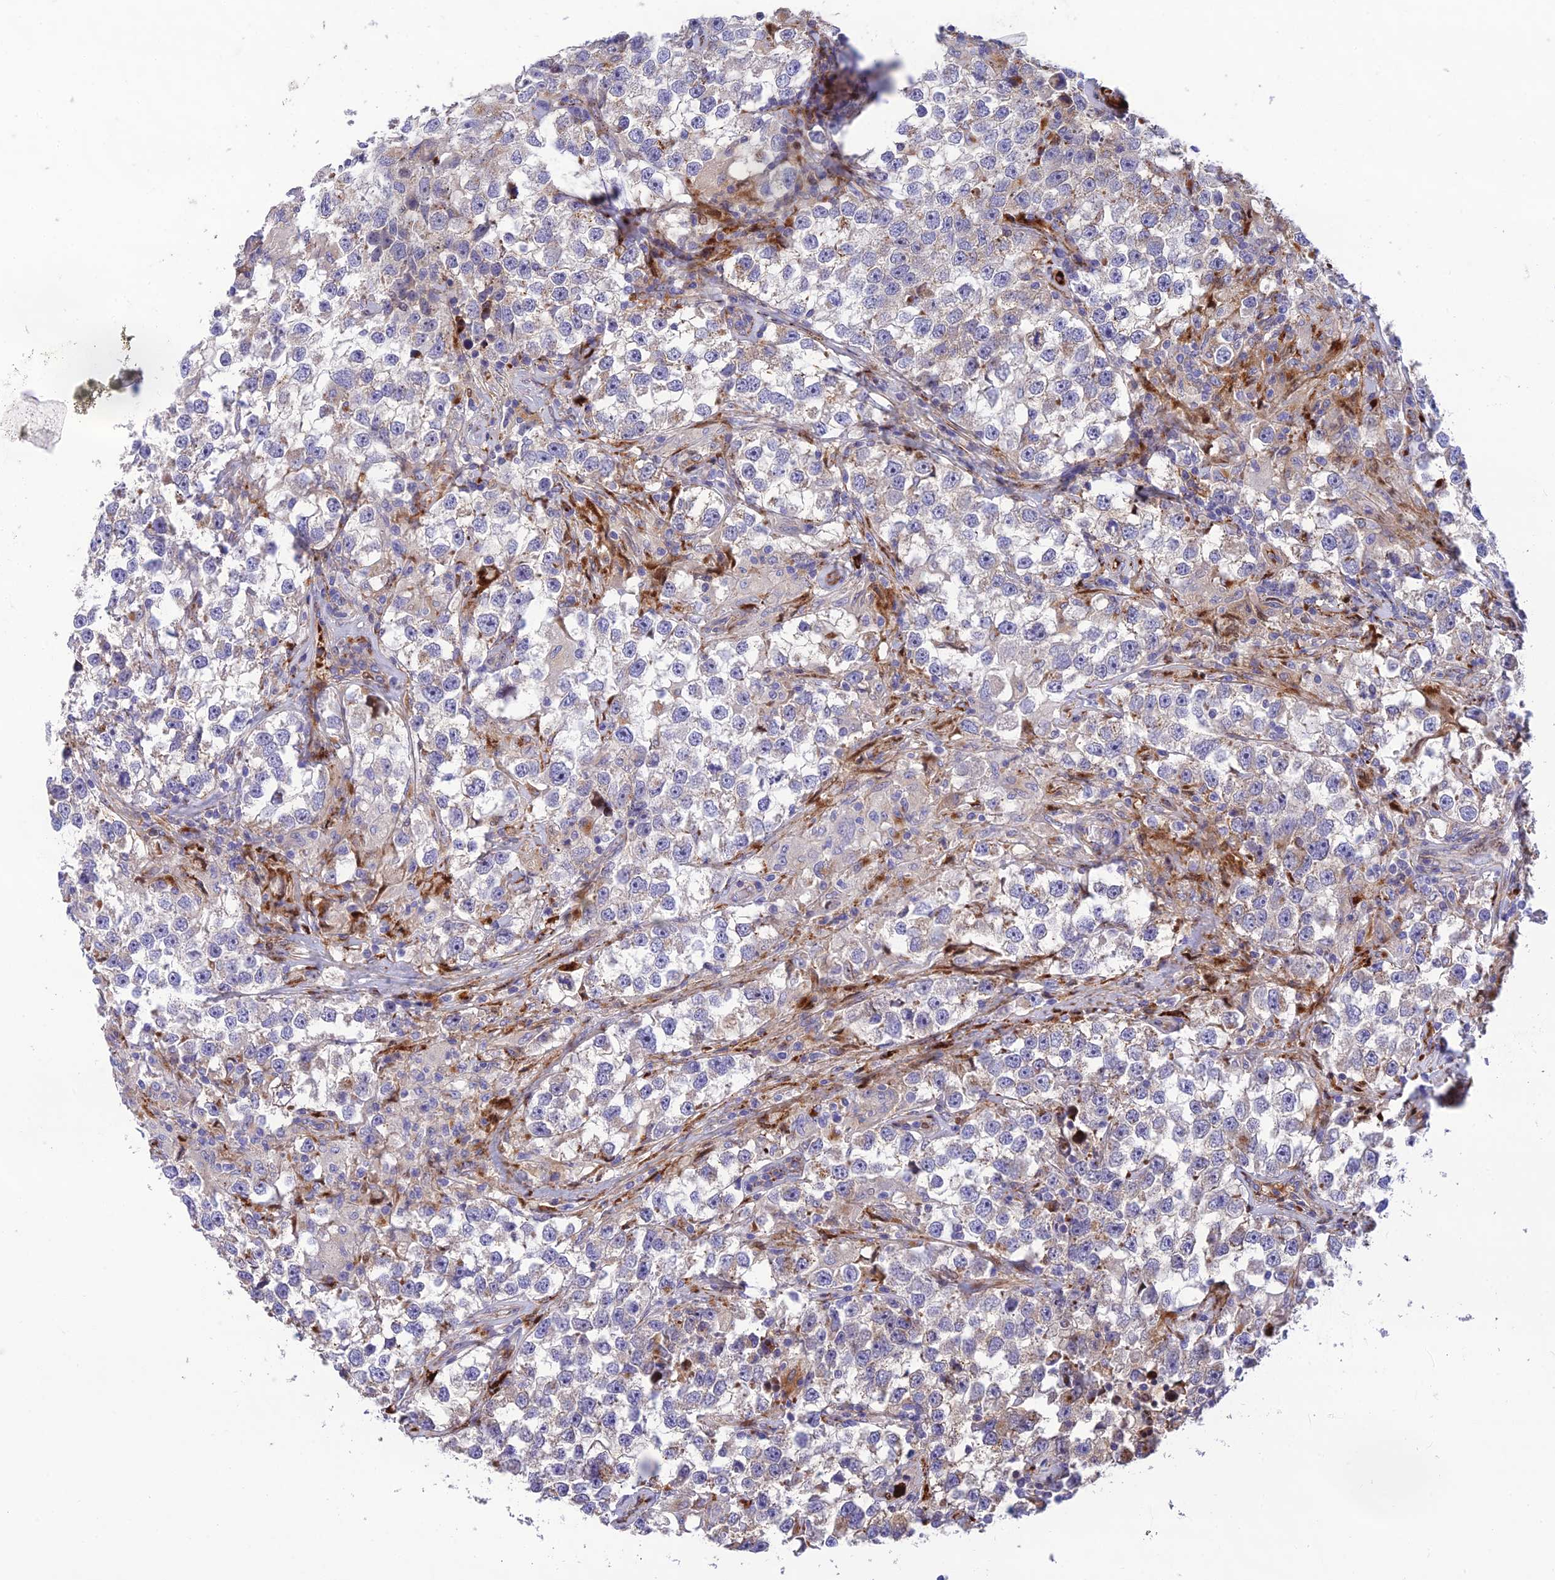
{"staining": {"intensity": "negative", "quantity": "none", "location": "none"}, "tissue": "testis cancer", "cell_type": "Tumor cells", "image_type": "cancer", "snomed": [{"axis": "morphology", "description": "Seminoma, NOS"}, {"axis": "topography", "description": "Testis"}], "caption": "Tumor cells show no significant protein positivity in testis seminoma.", "gene": "CPSF4L", "patient": {"sex": "male", "age": 46}}